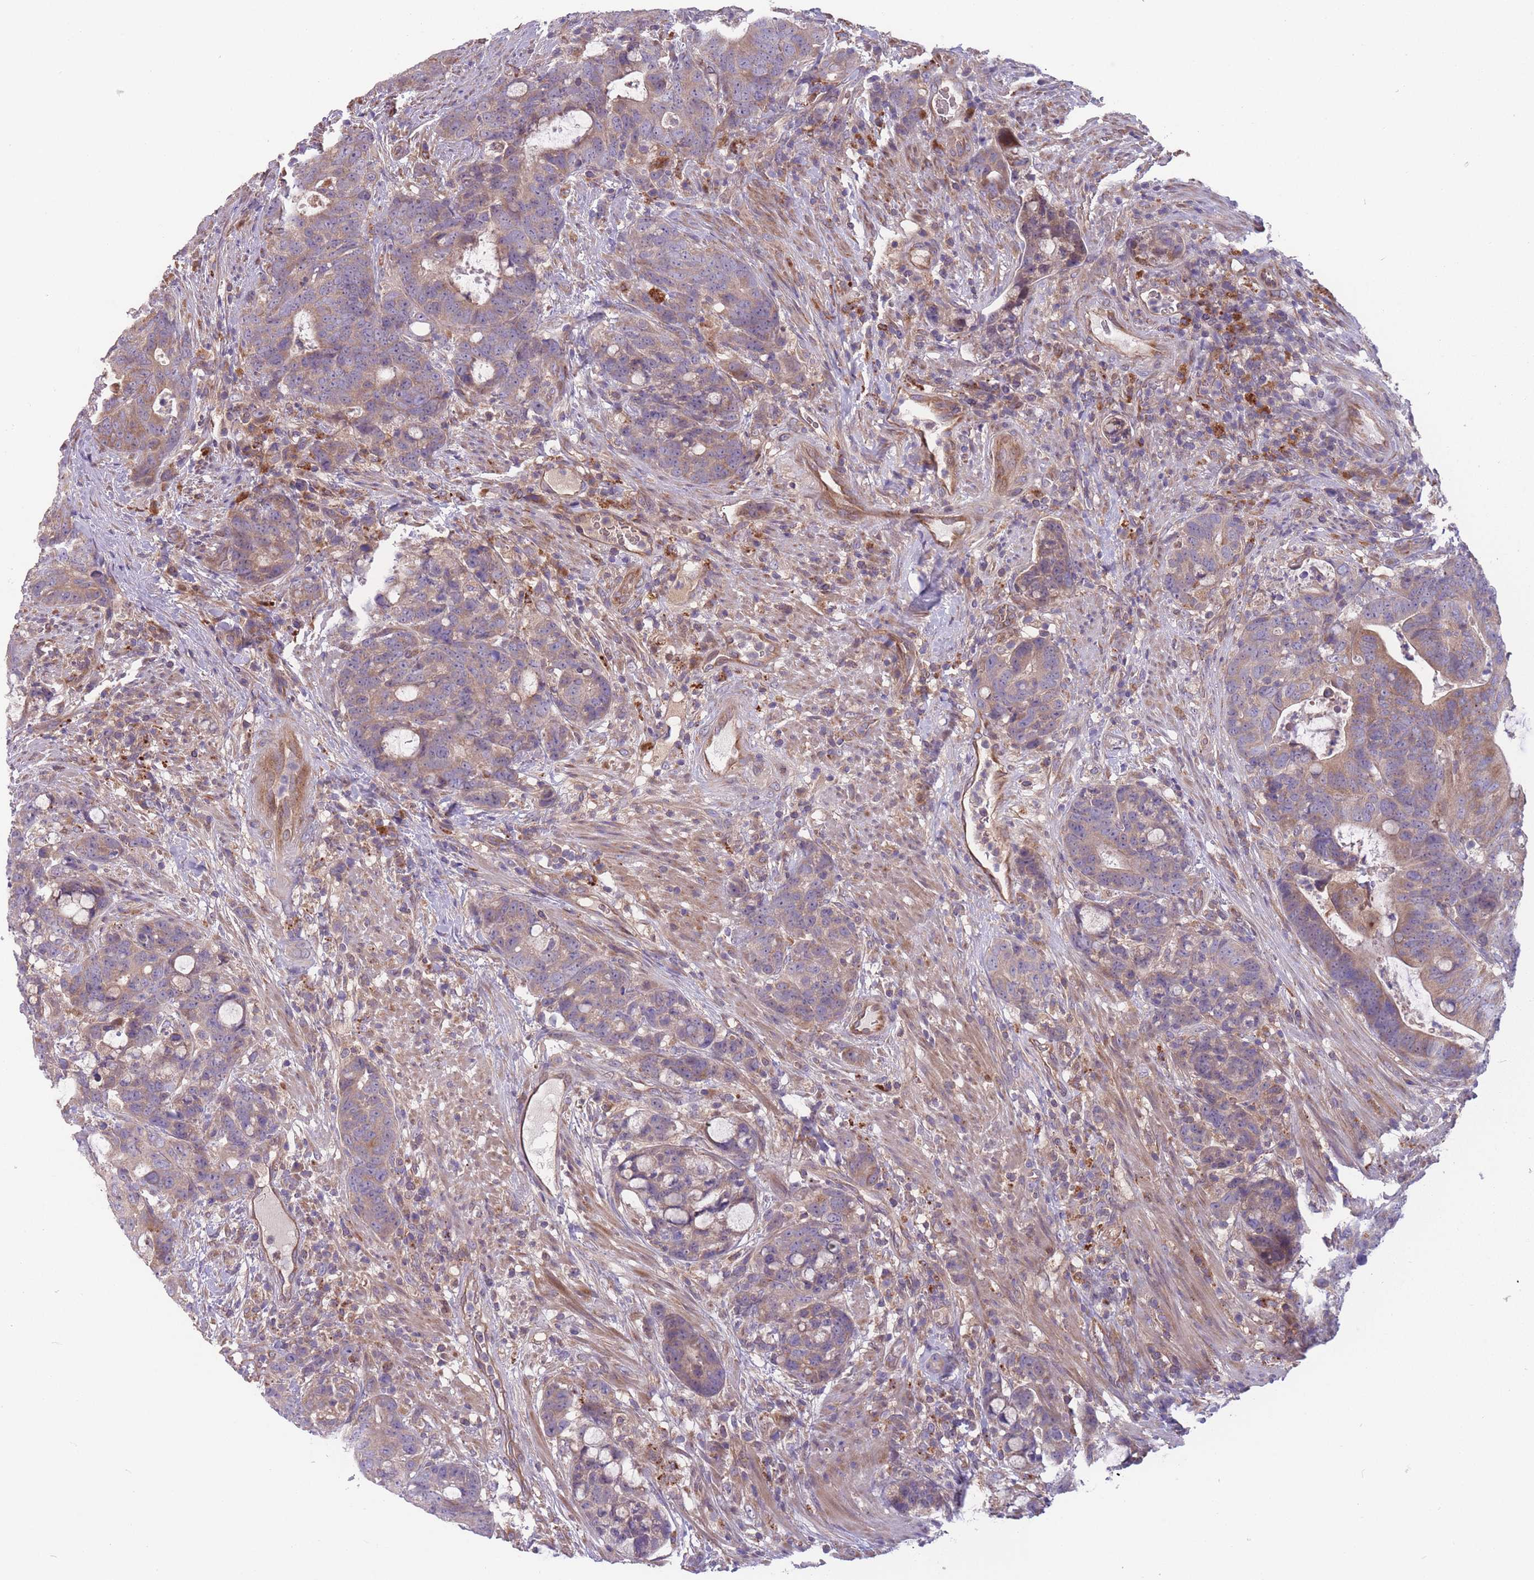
{"staining": {"intensity": "weak", "quantity": ">75%", "location": "cytoplasmic/membranous"}, "tissue": "colorectal cancer", "cell_type": "Tumor cells", "image_type": "cancer", "snomed": [{"axis": "morphology", "description": "Adenocarcinoma, NOS"}, {"axis": "topography", "description": "Colon"}], "caption": "Immunohistochemistry of human colorectal cancer (adenocarcinoma) shows low levels of weak cytoplasmic/membranous positivity in approximately >75% of tumor cells. (Stains: DAB in brown, nuclei in blue, Microscopy: brightfield microscopy at high magnification).", "gene": "ITPKC", "patient": {"sex": "female", "age": 82}}